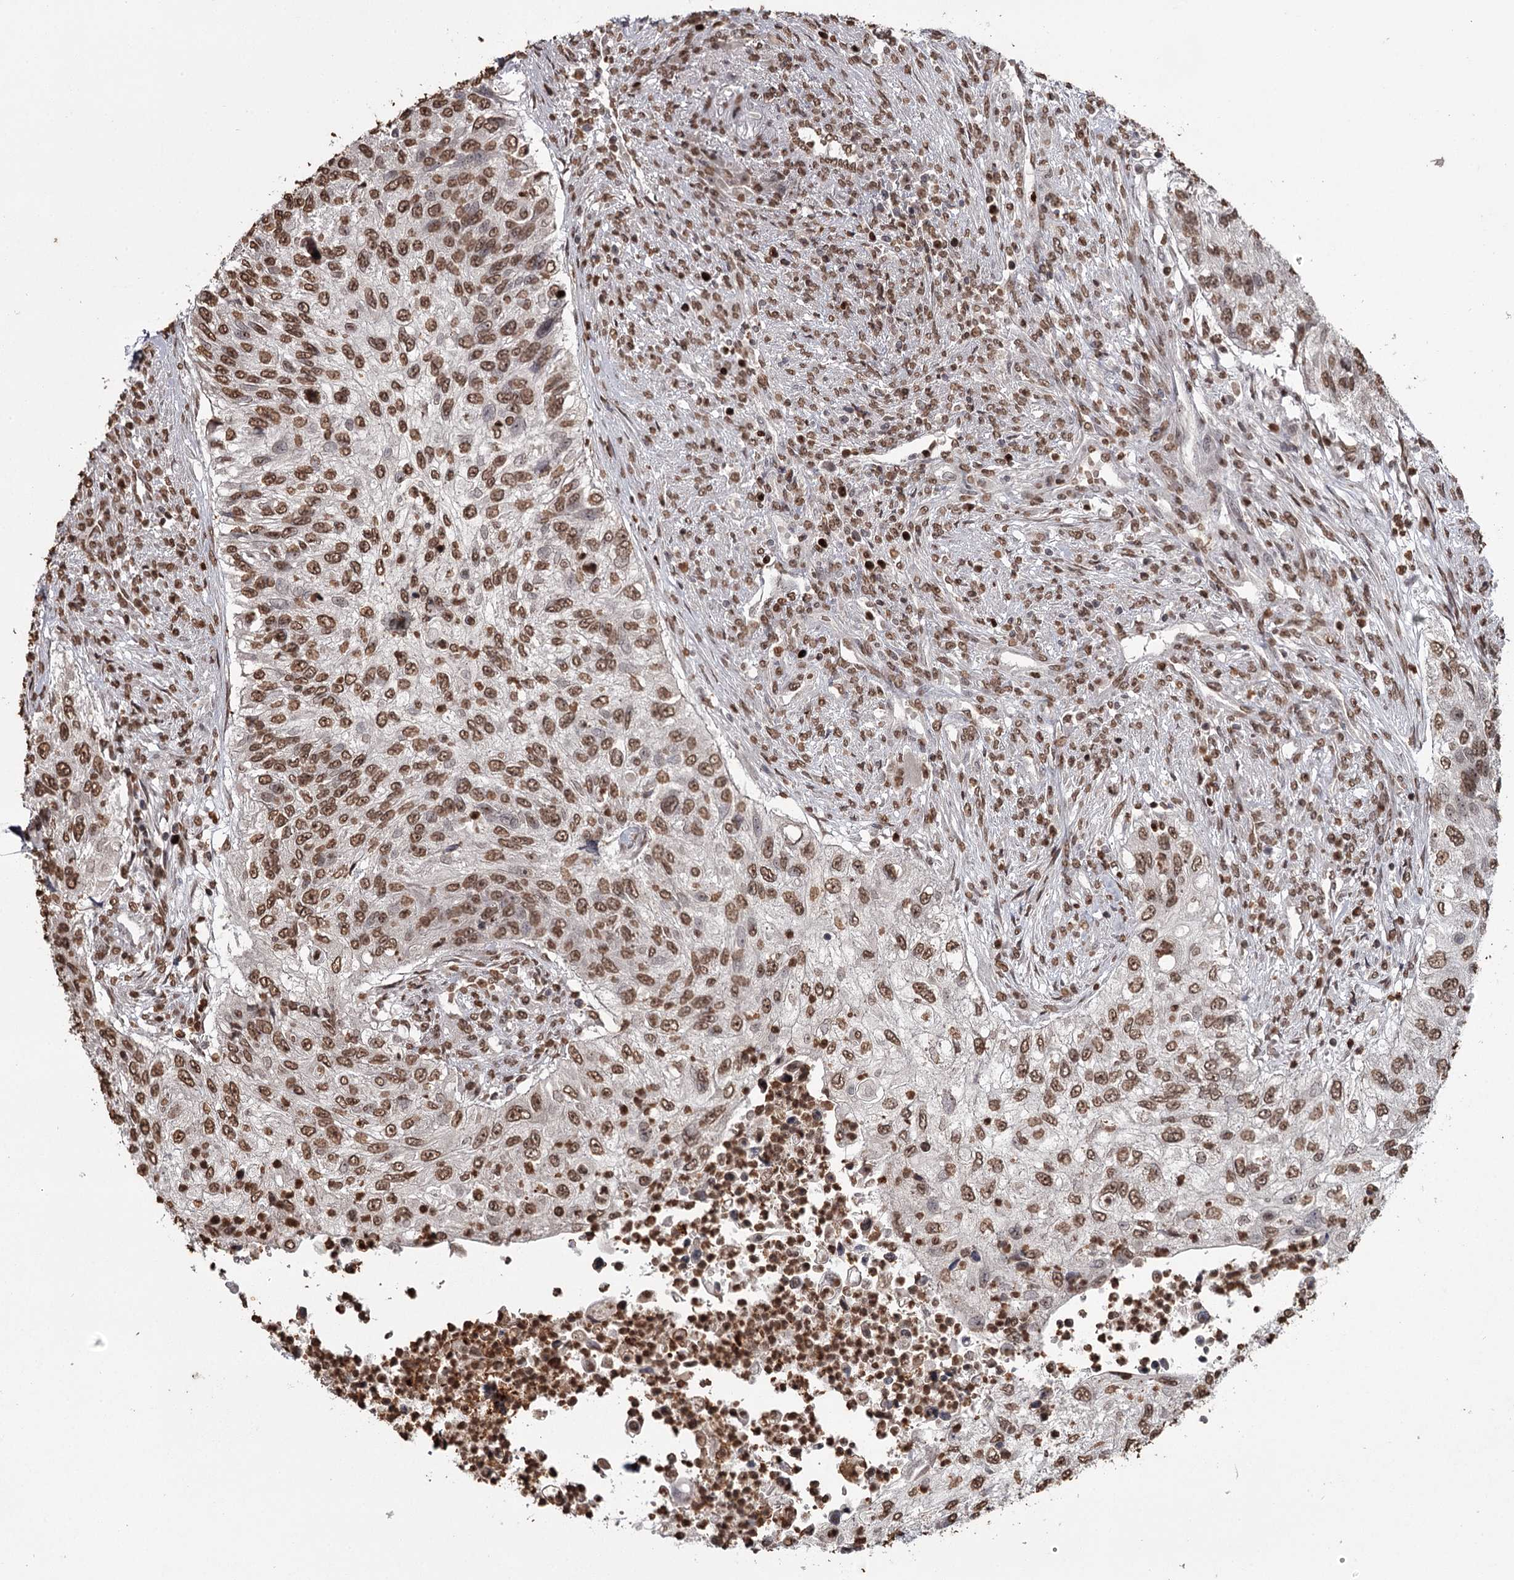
{"staining": {"intensity": "strong", "quantity": ">75%", "location": "nuclear"}, "tissue": "urothelial cancer", "cell_type": "Tumor cells", "image_type": "cancer", "snomed": [{"axis": "morphology", "description": "Urothelial carcinoma, High grade"}, {"axis": "topography", "description": "Urinary bladder"}], "caption": "Urothelial carcinoma (high-grade) tissue shows strong nuclear positivity in about >75% of tumor cells", "gene": "THYN1", "patient": {"sex": "female", "age": 60}}